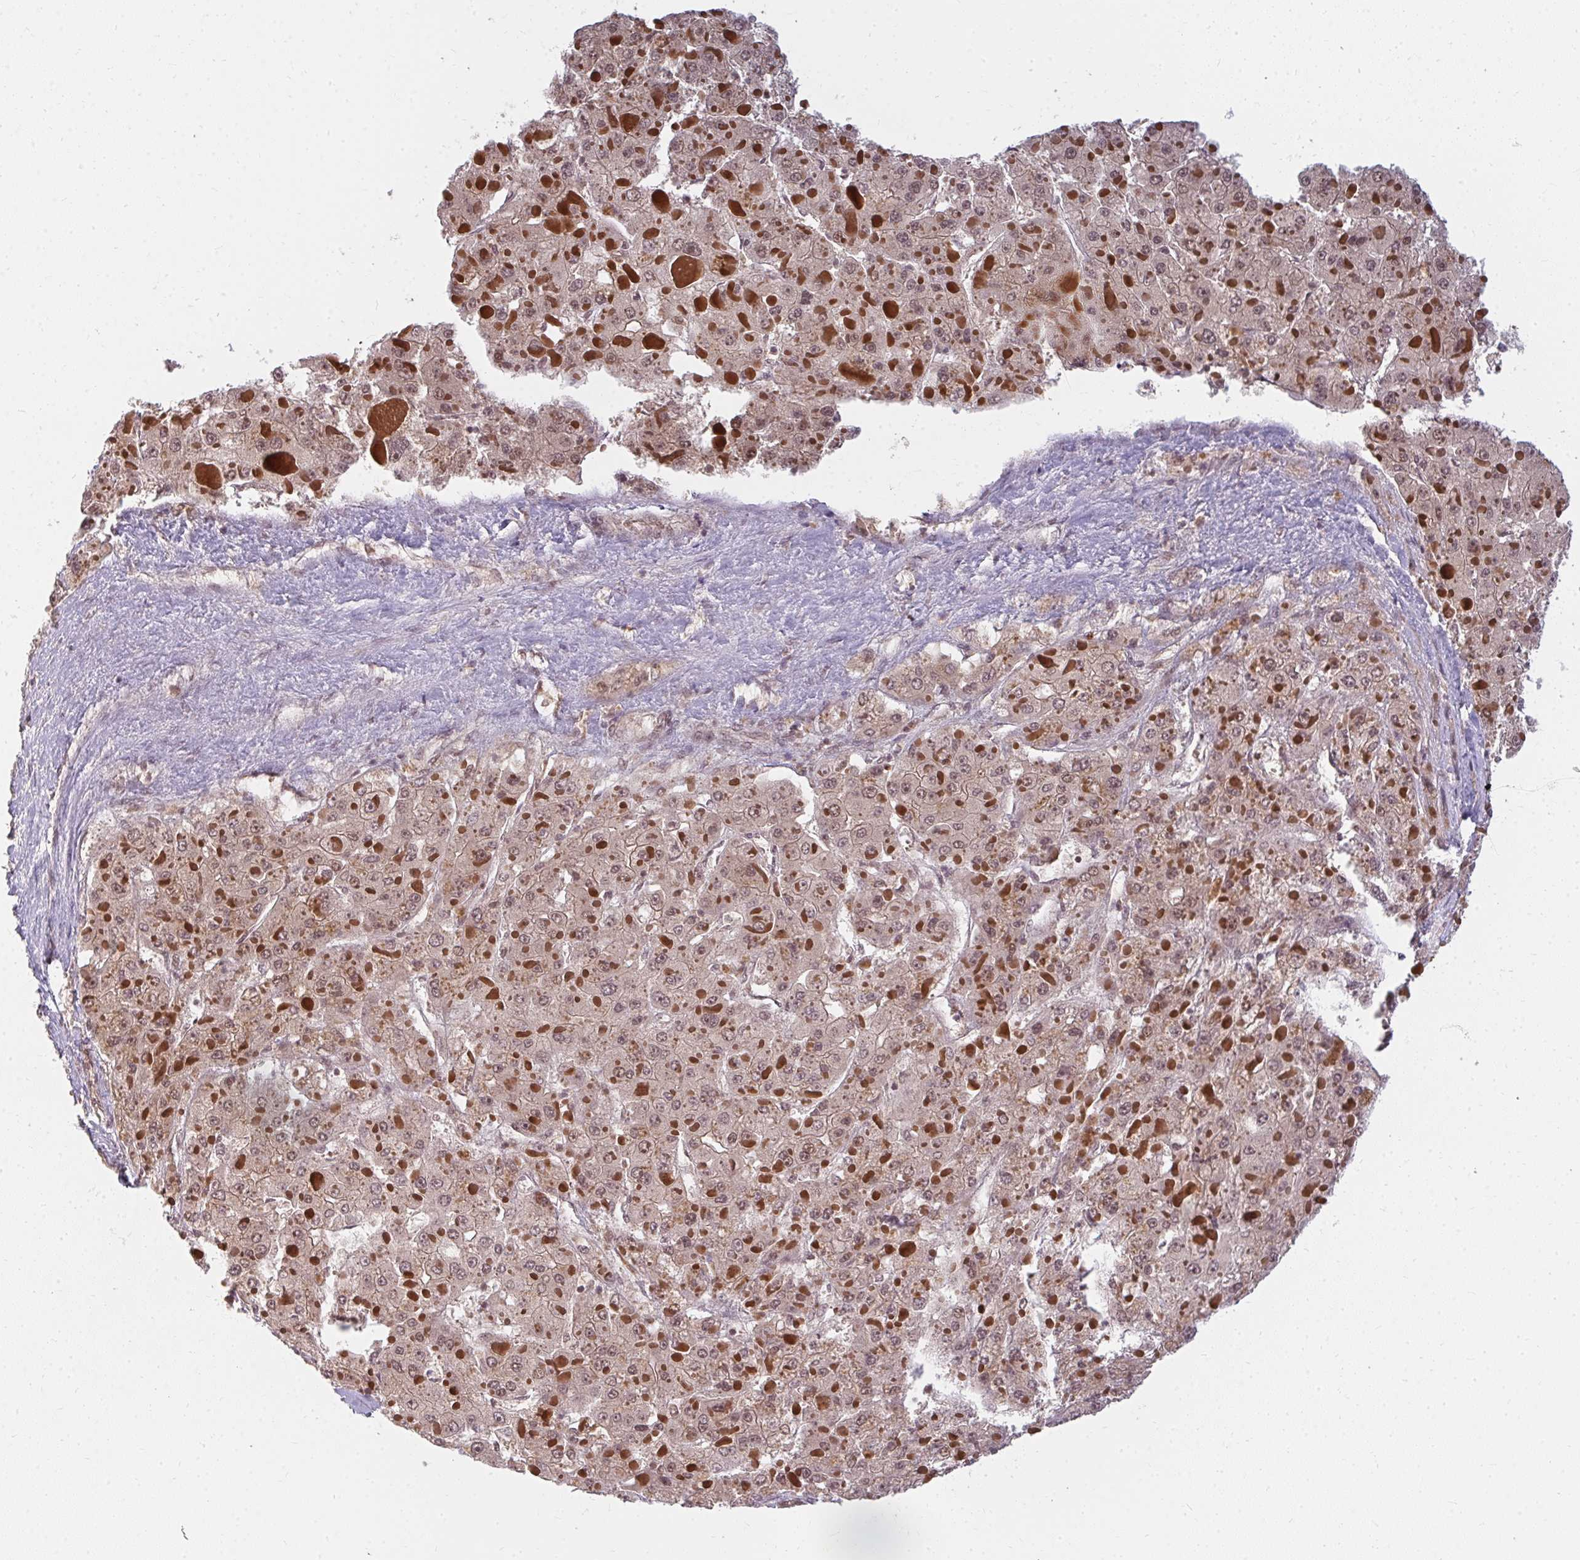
{"staining": {"intensity": "weak", "quantity": "25%-75%", "location": "nuclear"}, "tissue": "liver cancer", "cell_type": "Tumor cells", "image_type": "cancer", "snomed": [{"axis": "morphology", "description": "Carcinoma, Hepatocellular, NOS"}, {"axis": "topography", "description": "Liver"}], "caption": "Immunohistochemistry (IHC) staining of hepatocellular carcinoma (liver), which displays low levels of weak nuclear expression in approximately 25%-75% of tumor cells indicating weak nuclear protein staining. The staining was performed using DAB (3,3'-diaminobenzidine) (brown) for protein detection and nuclei were counterstained in hematoxylin (blue).", "gene": "GTF3C6", "patient": {"sex": "female", "age": 73}}